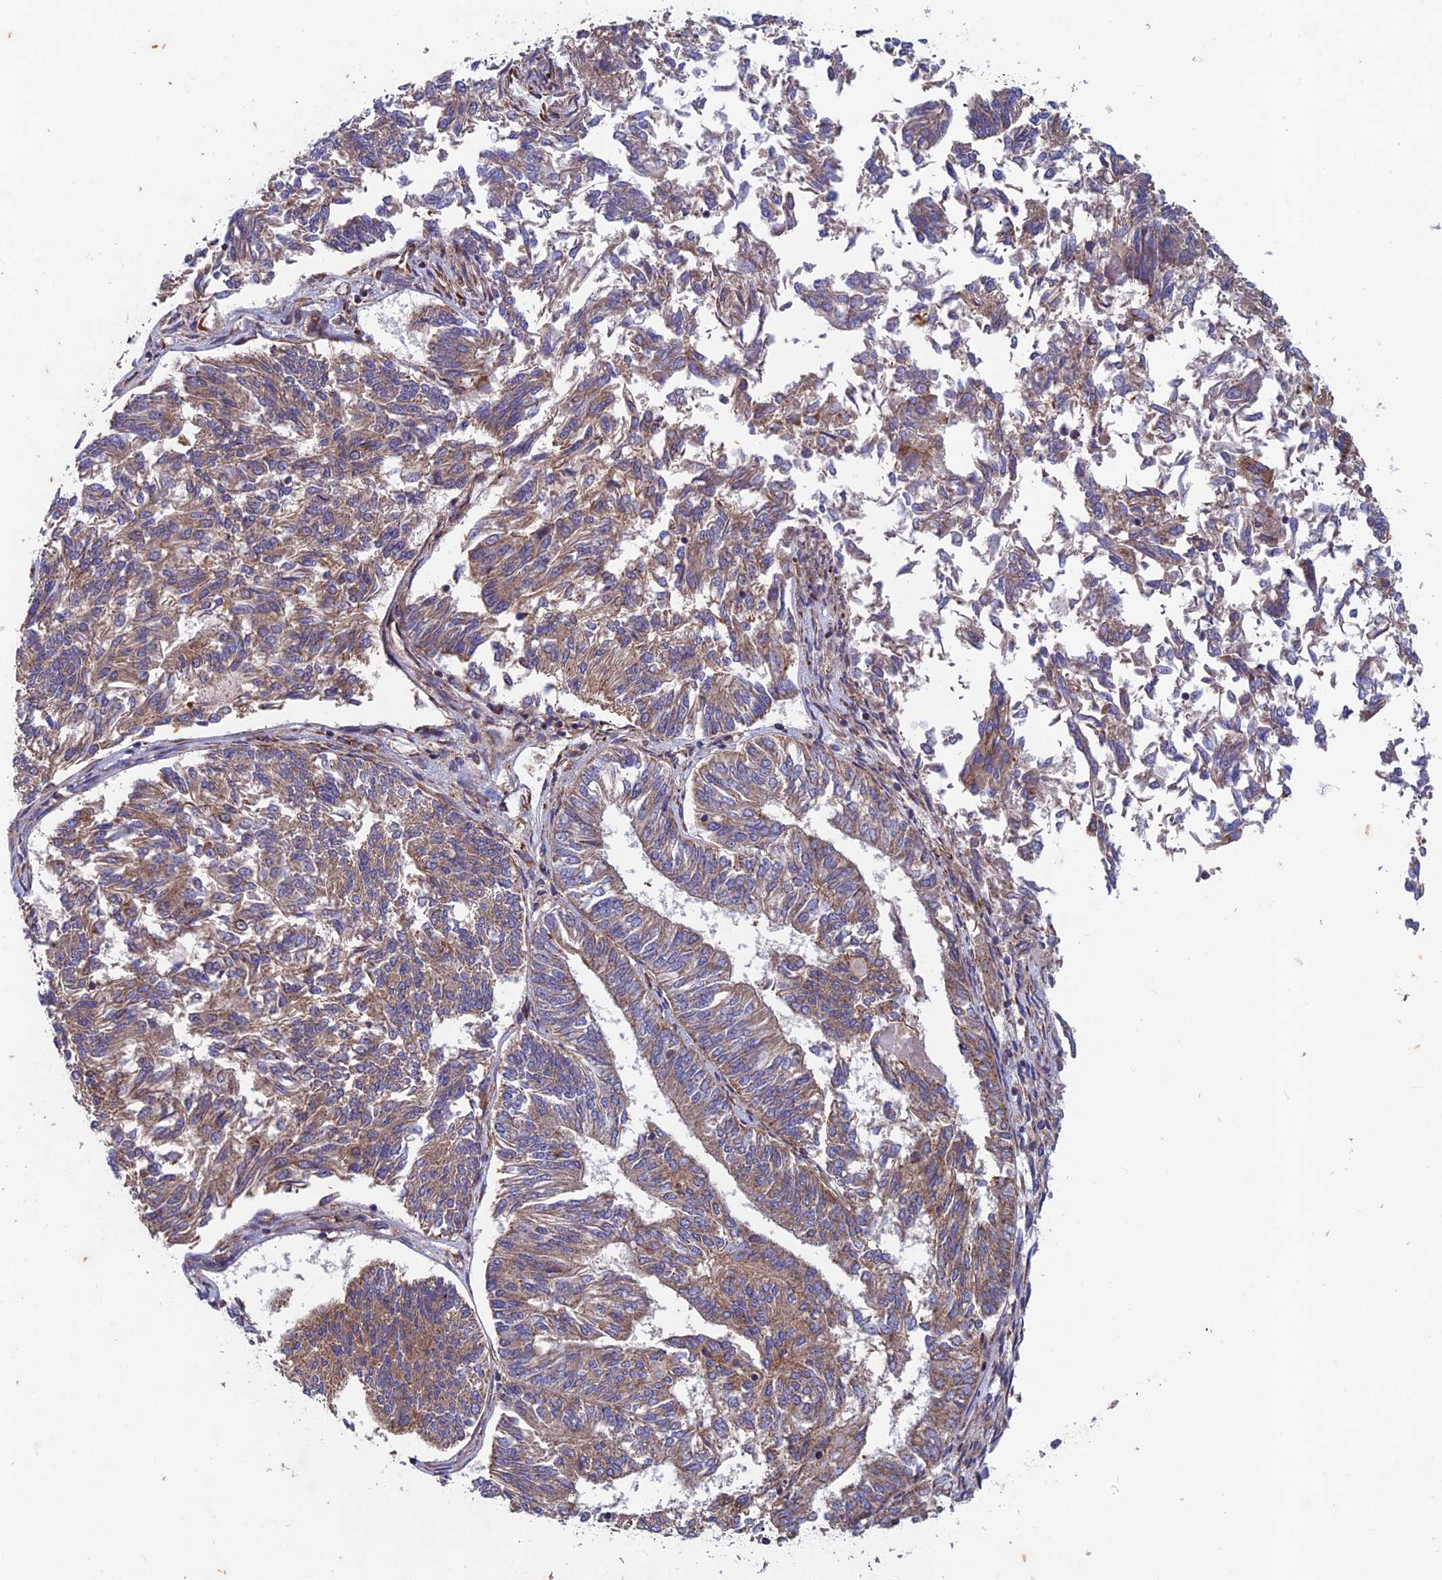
{"staining": {"intensity": "weak", "quantity": ">75%", "location": "cytoplasmic/membranous"}, "tissue": "endometrial cancer", "cell_type": "Tumor cells", "image_type": "cancer", "snomed": [{"axis": "morphology", "description": "Adenocarcinoma, NOS"}, {"axis": "topography", "description": "Endometrium"}], "caption": "DAB (3,3'-diaminobenzidine) immunohistochemical staining of endometrial cancer displays weak cytoplasmic/membranous protein staining in approximately >75% of tumor cells.", "gene": "AP4S1", "patient": {"sex": "female", "age": 58}}